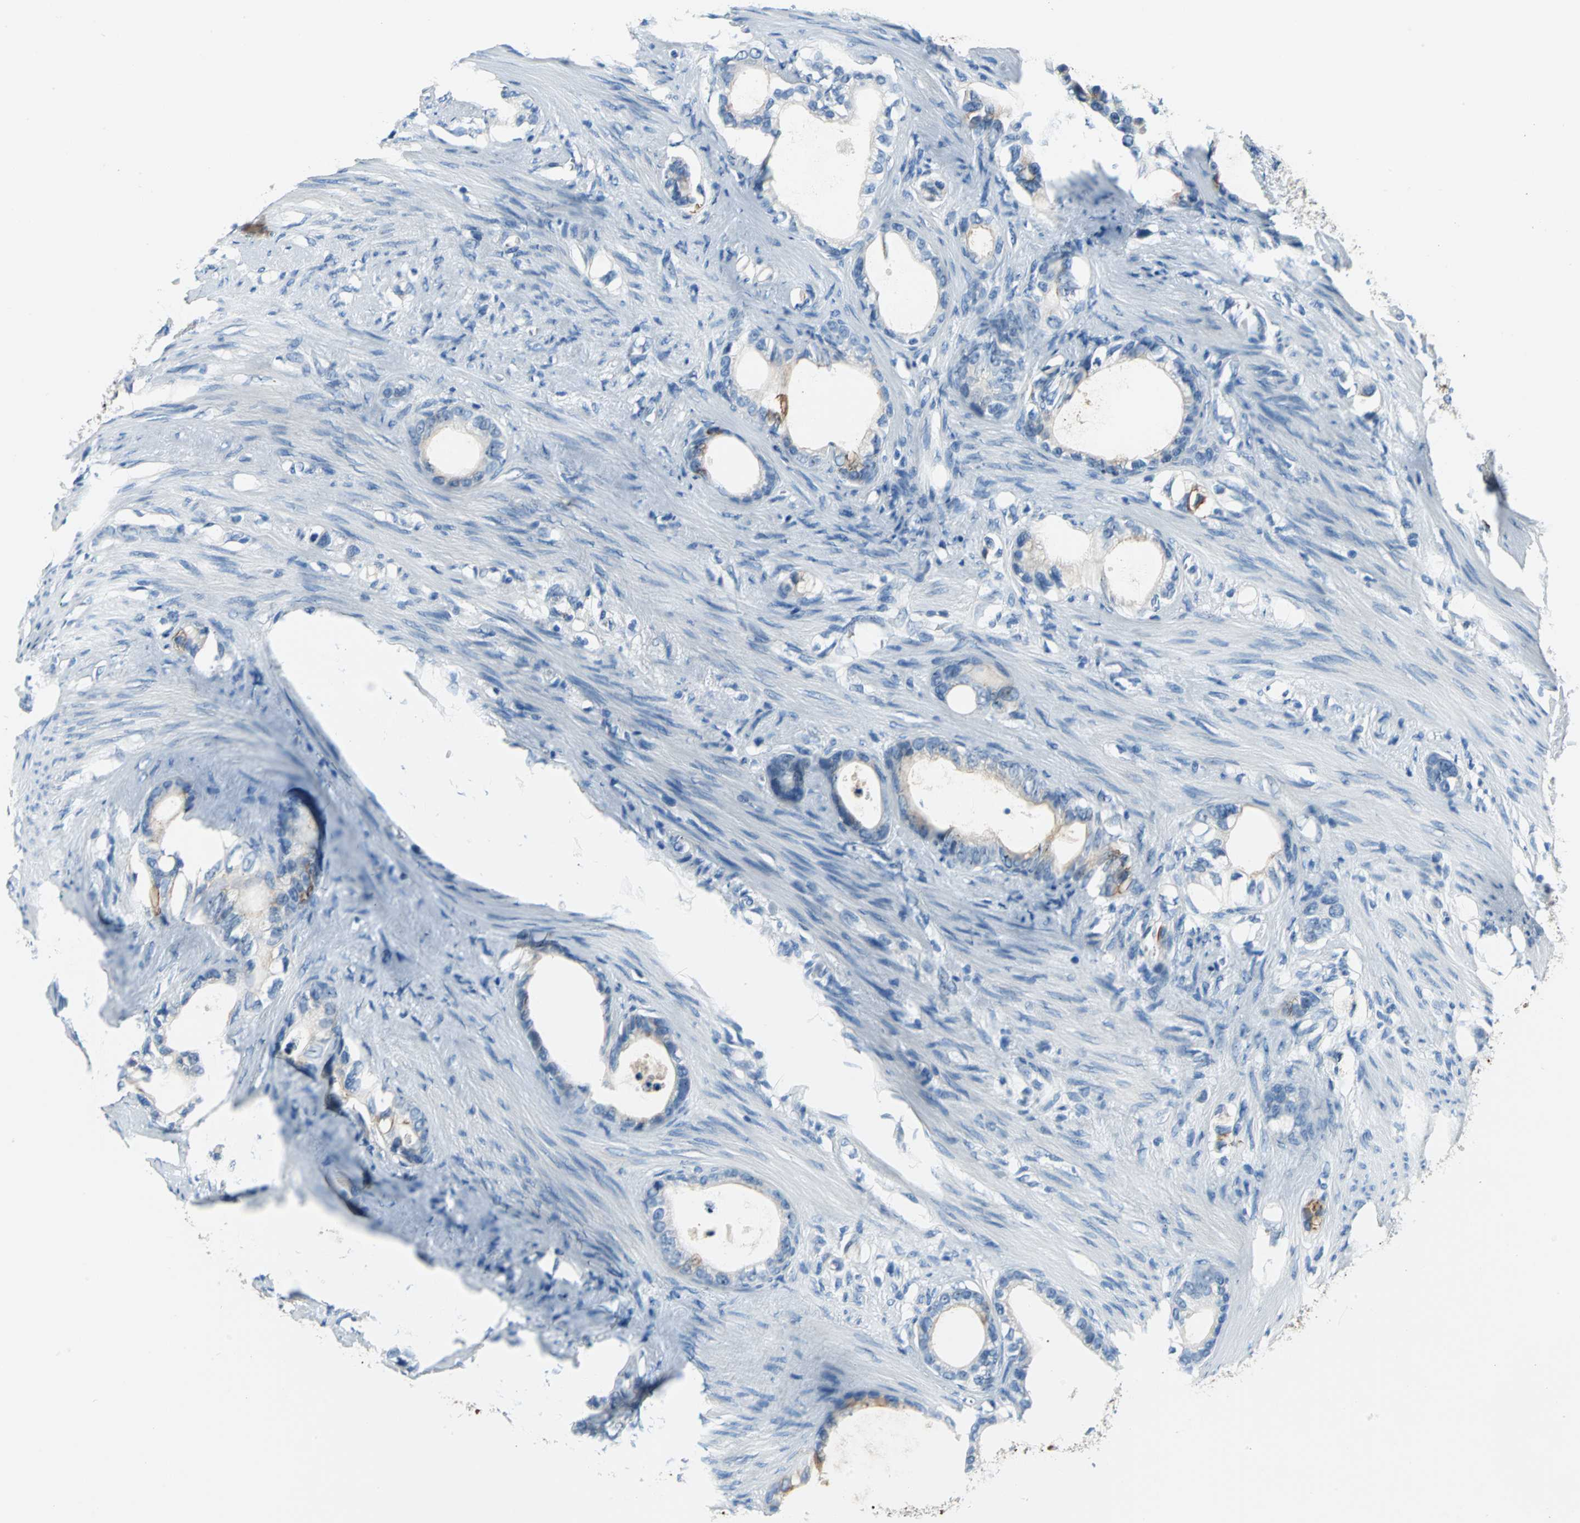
{"staining": {"intensity": "strong", "quantity": "<25%", "location": "cytoplasmic/membranous"}, "tissue": "stomach cancer", "cell_type": "Tumor cells", "image_type": "cancer", "snomed": [{"axis": "morphology", "description": "Adenocarcinoma, NOS"}, {"axis": "topography", "description": "Stomach"}], "caption": "Immunohistochemical staining of human stomach adenocarcinoma displays medium levels of strong cytoplasmic/membranous protein staining in approximately <25% of tumor cells.", "gene": "MUC4", "patient": {"sex": "female", "age": 75}}